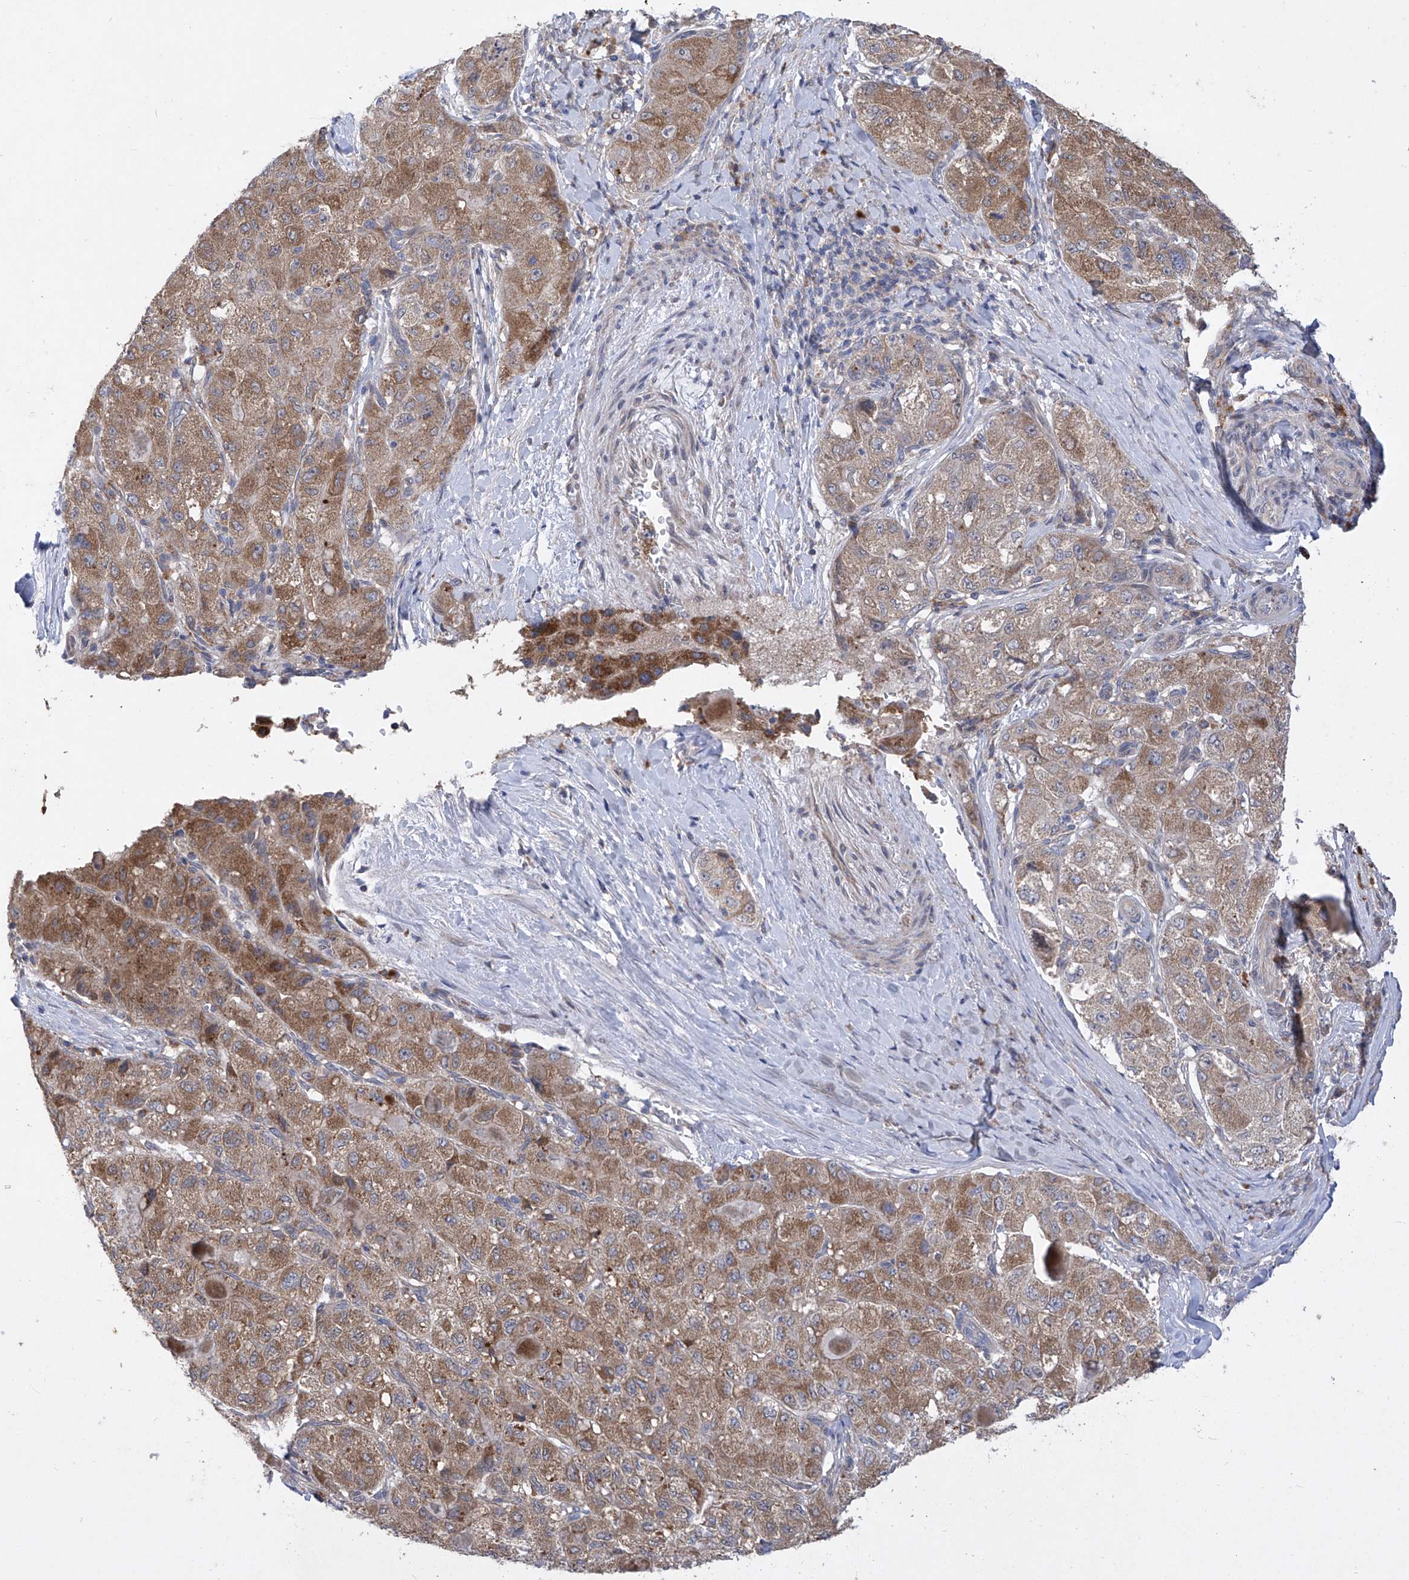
{"staining": {"intensity": "moderate", "quantity": ">75%", "location": "cytoplasmic/membranous"}, "tissue": "liver cancer", "cell_type": "Tumor cells", "image_type": "cancer", "snomed": [{"axis": "morphology", "description": "Carcinoma, Hepatocellular, NOS"}, {"axis": "topography", "description": "Liver"}], "caption": "Immunohistochemistry of liver cancer reveals medium levels of moderate cytoplasmic/membranous positivity in about >75% of tumor cells.", "gene": "COQ3", "patient": {"sex": "male", "age": 80}}